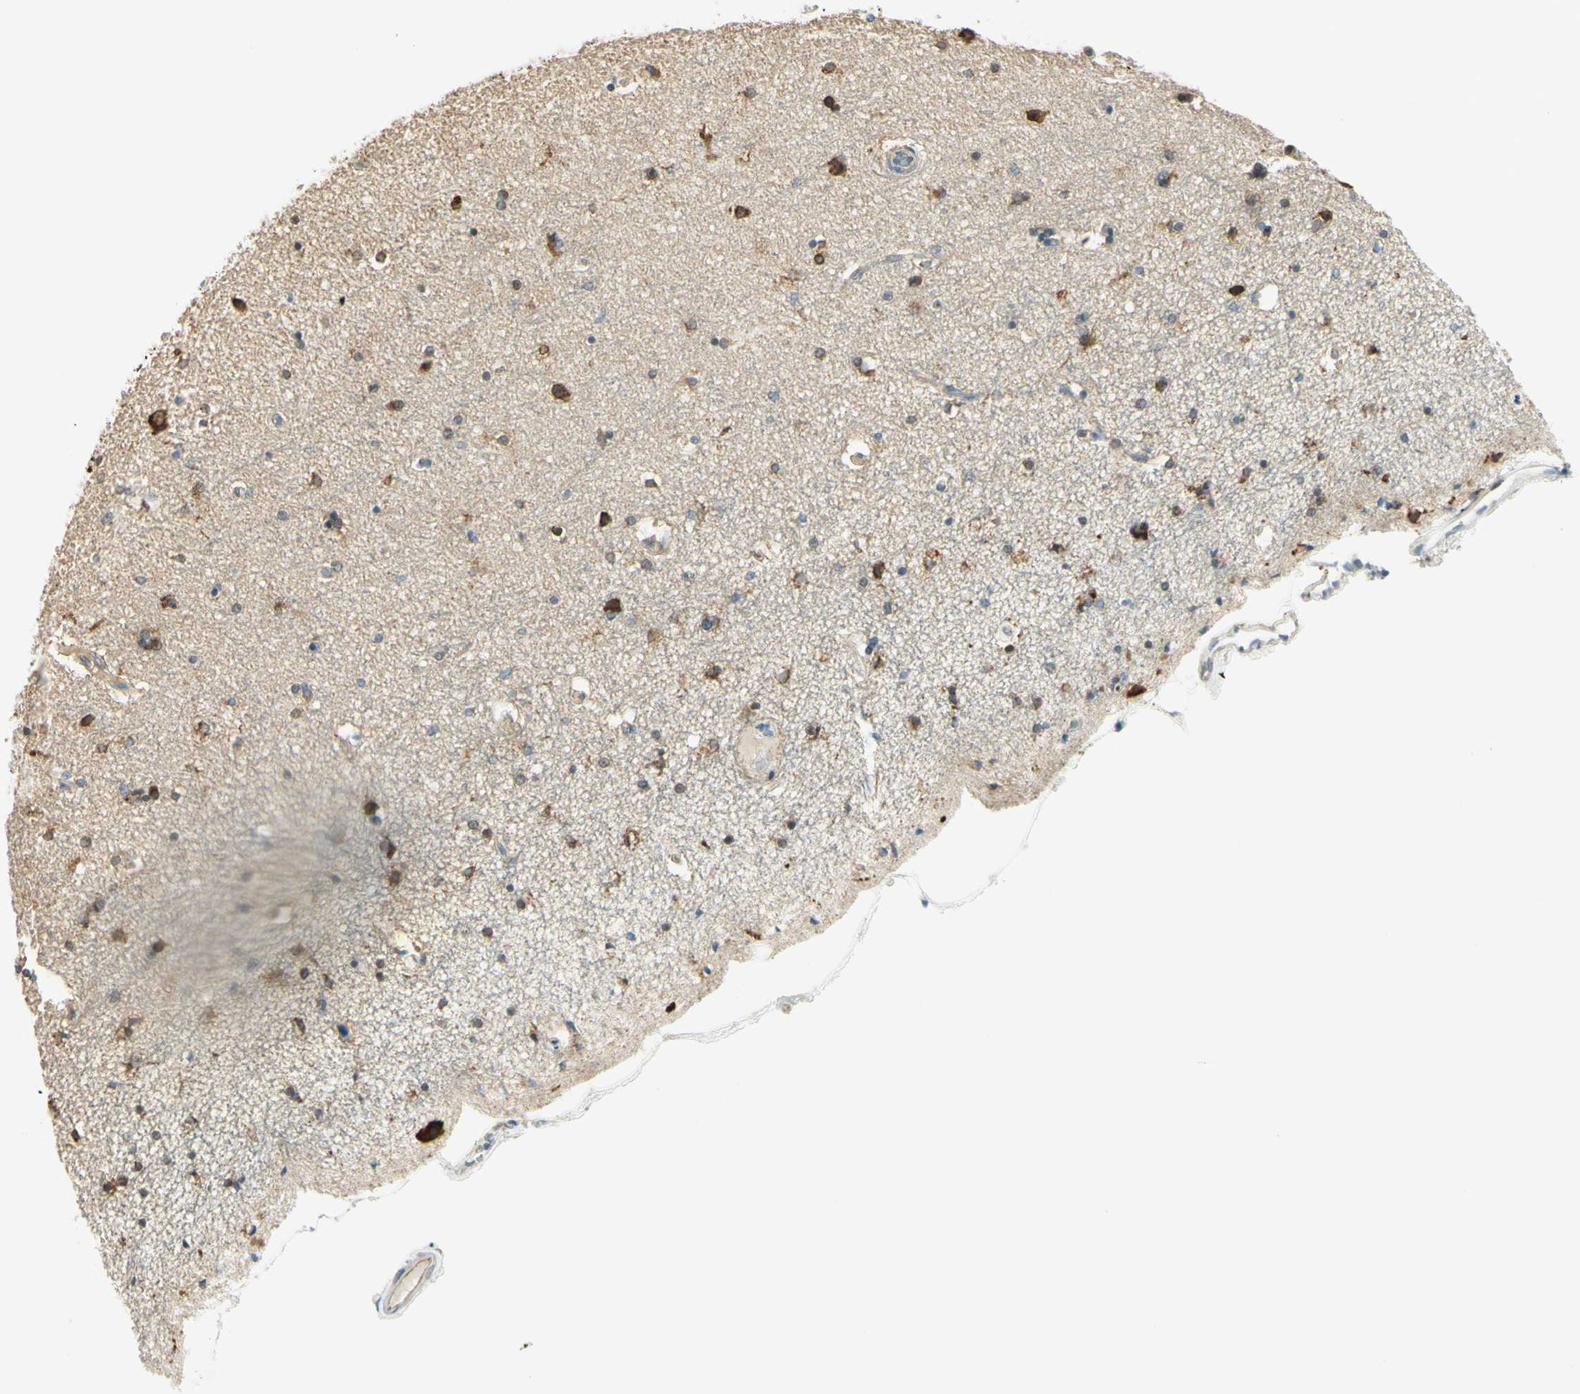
{"staining": {"intensity": "moderate", "quantity": "25%-75%", "location": "cytoplasmic/membranous"}, "tissue": "hippocampus", "cell_type": "Glial cells", "image_type": "normal", "snomed": [{"axis": "morphology", "description": "Normal tissue, NOS"}, {"axis": "topography", "description": "Hippocampus"}], "caption": "Immunohistochemical staining of normal human hippocampus reveals 25%-75% levels of moderate cytoplasmic/membranous protein staining in about 25%-75% of glial cells.", "gene": "IGDCC4", "patient": {"sex": "female", "age": 54}}